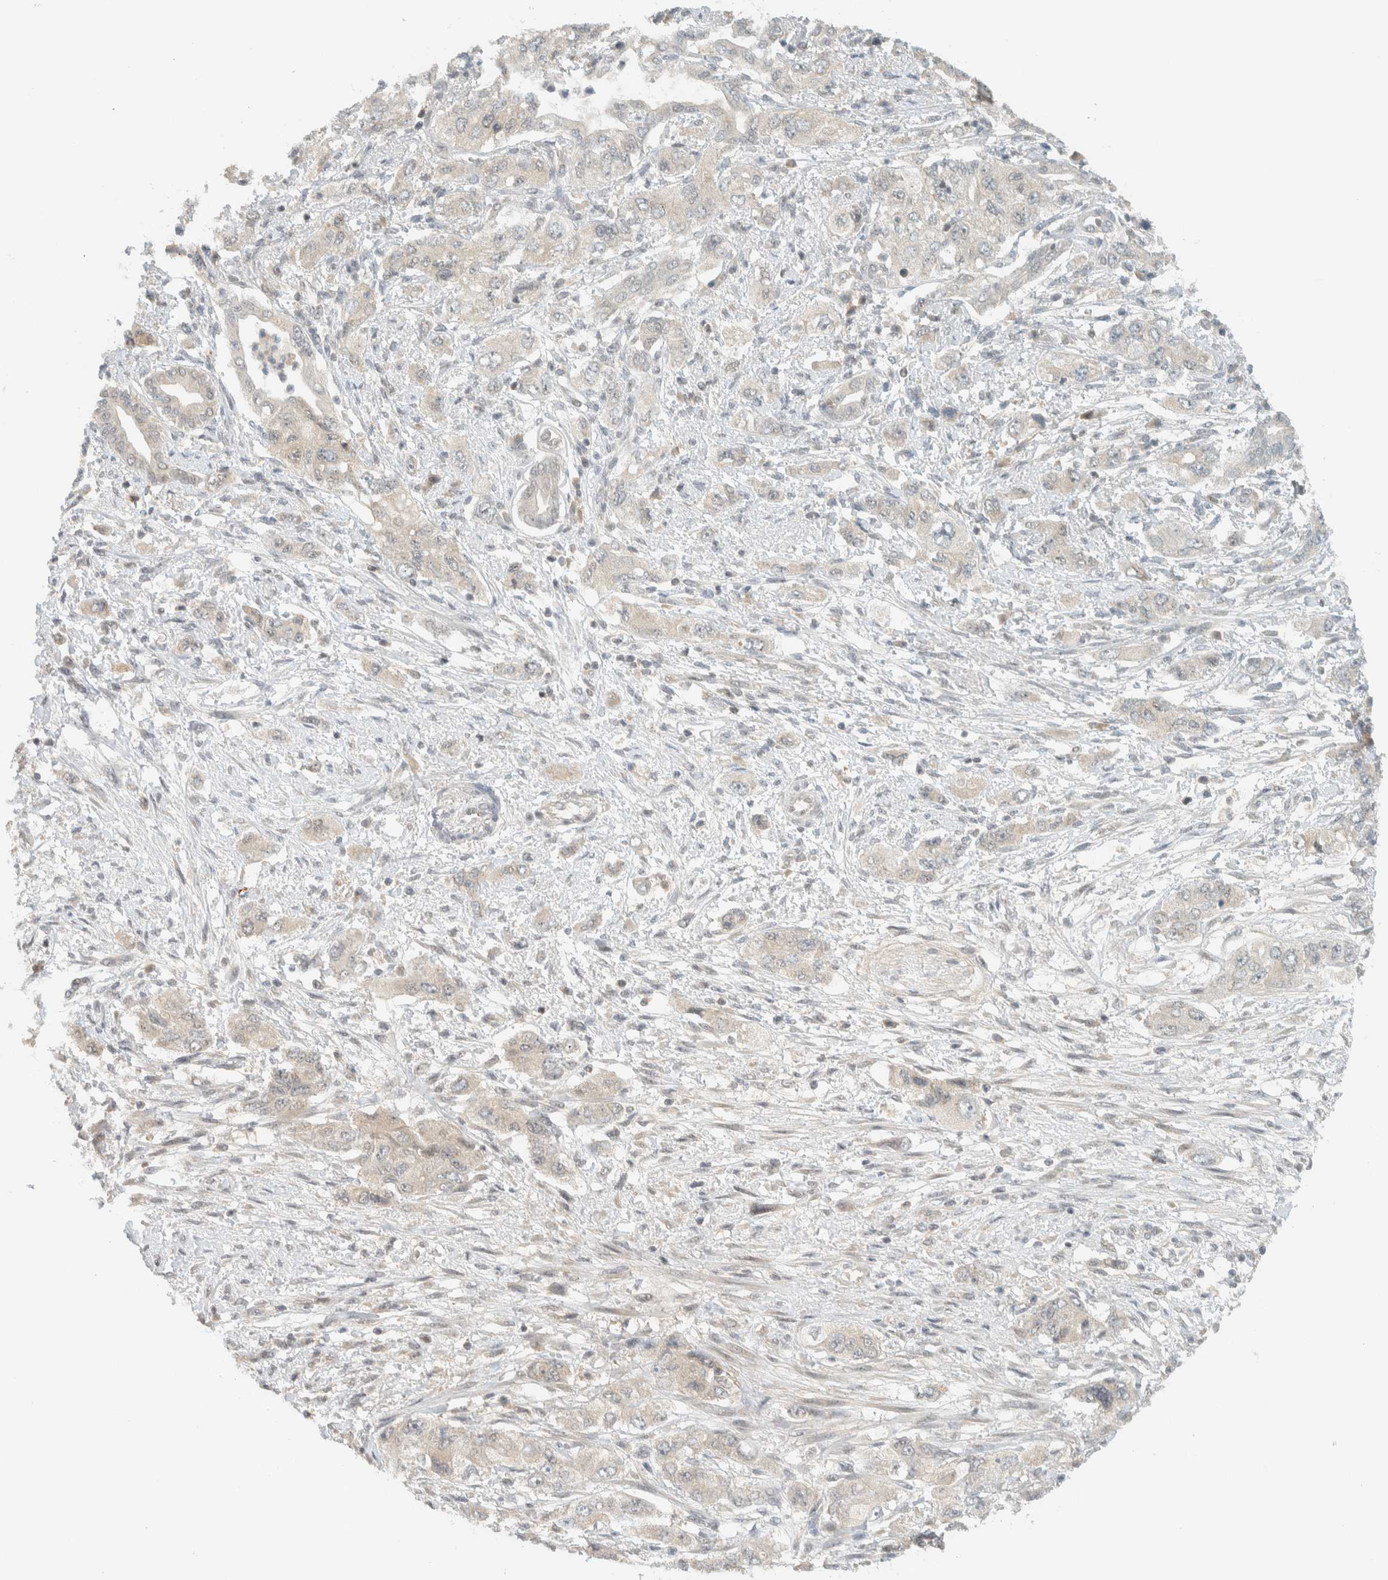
{"staining": {"intensity": "weak", "quantity": "<25%", "location": "cytoplasmic/membranous"}, "tissue": "pancreatic cancer", "cell_type": "Tumor cells", "image_type": "cancer", "snomed": [{"axis": "morphology", "description": "Adenocarcinoma, NOS"}, {"axis": "topography", "description": "Pancreas"}], "caption": "This is an immunohistochemistry micrograph of pancreatic cancer (adenocarcinoma). There is no expression in tumor cells.", "gene": "KIFAP3", "patient": {"sex": "female", "age": 73}}